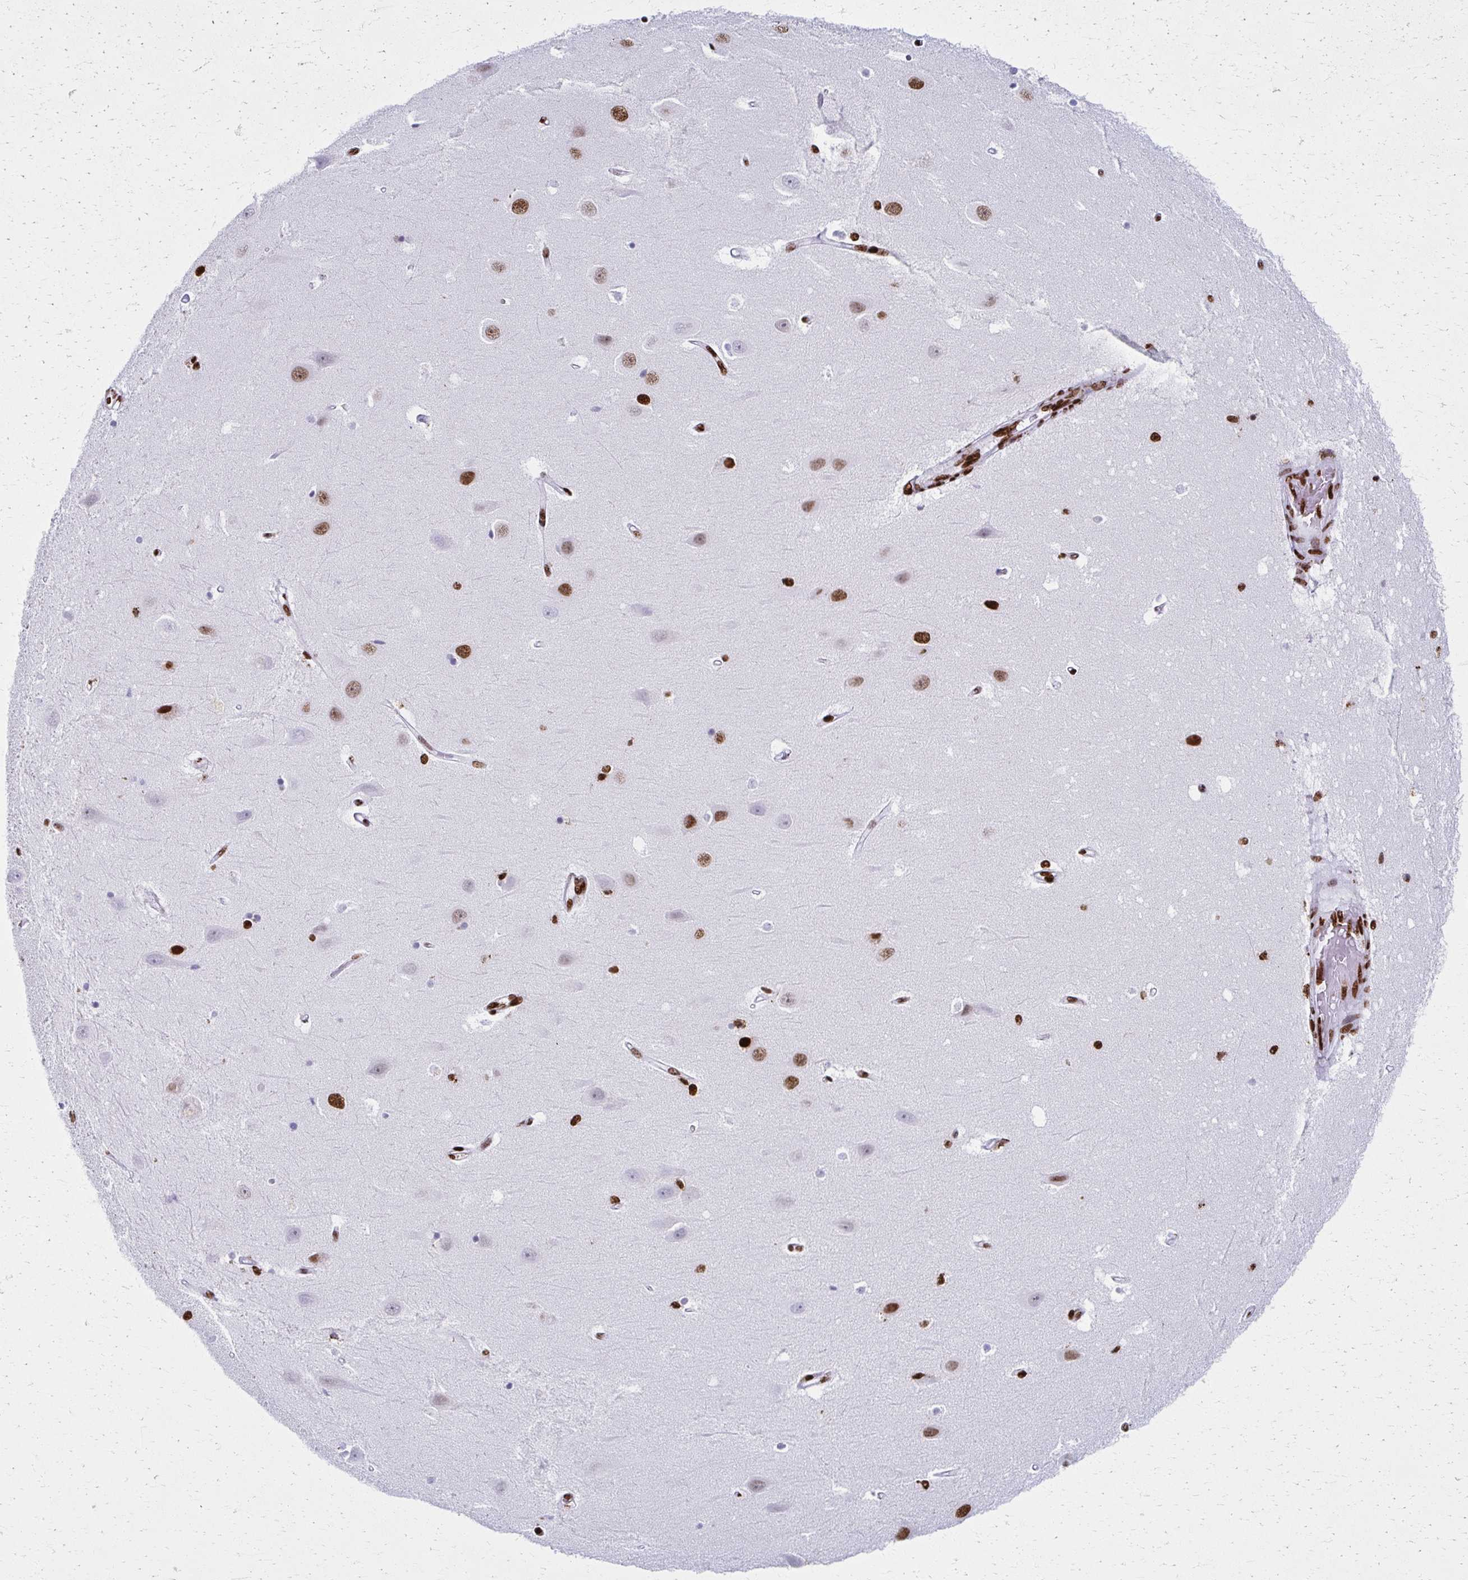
{"staining": {"intensity": "strong", "quantity": "<25%", "location": "nuclear"}, "tissue": "hippocampus", "cell_type": "Glial cells", "image_type": "normal", "snomed": [{"axis": "morphology", "description": "Normal tissue, NOS"}, {"axis": "topography", "description": "Hippocampus"}], "caption": "Immunohistochemical staining of benign hippocampus displays medium levels of strong nuclear staining in approximately <25% of glial cells. (DAB (3,3'-diaminobenzidine) IHC, brown staining for protein, blue staining for nuclei).", "gene": "NONO", "patient": {"sex": "male", "age": 63}}